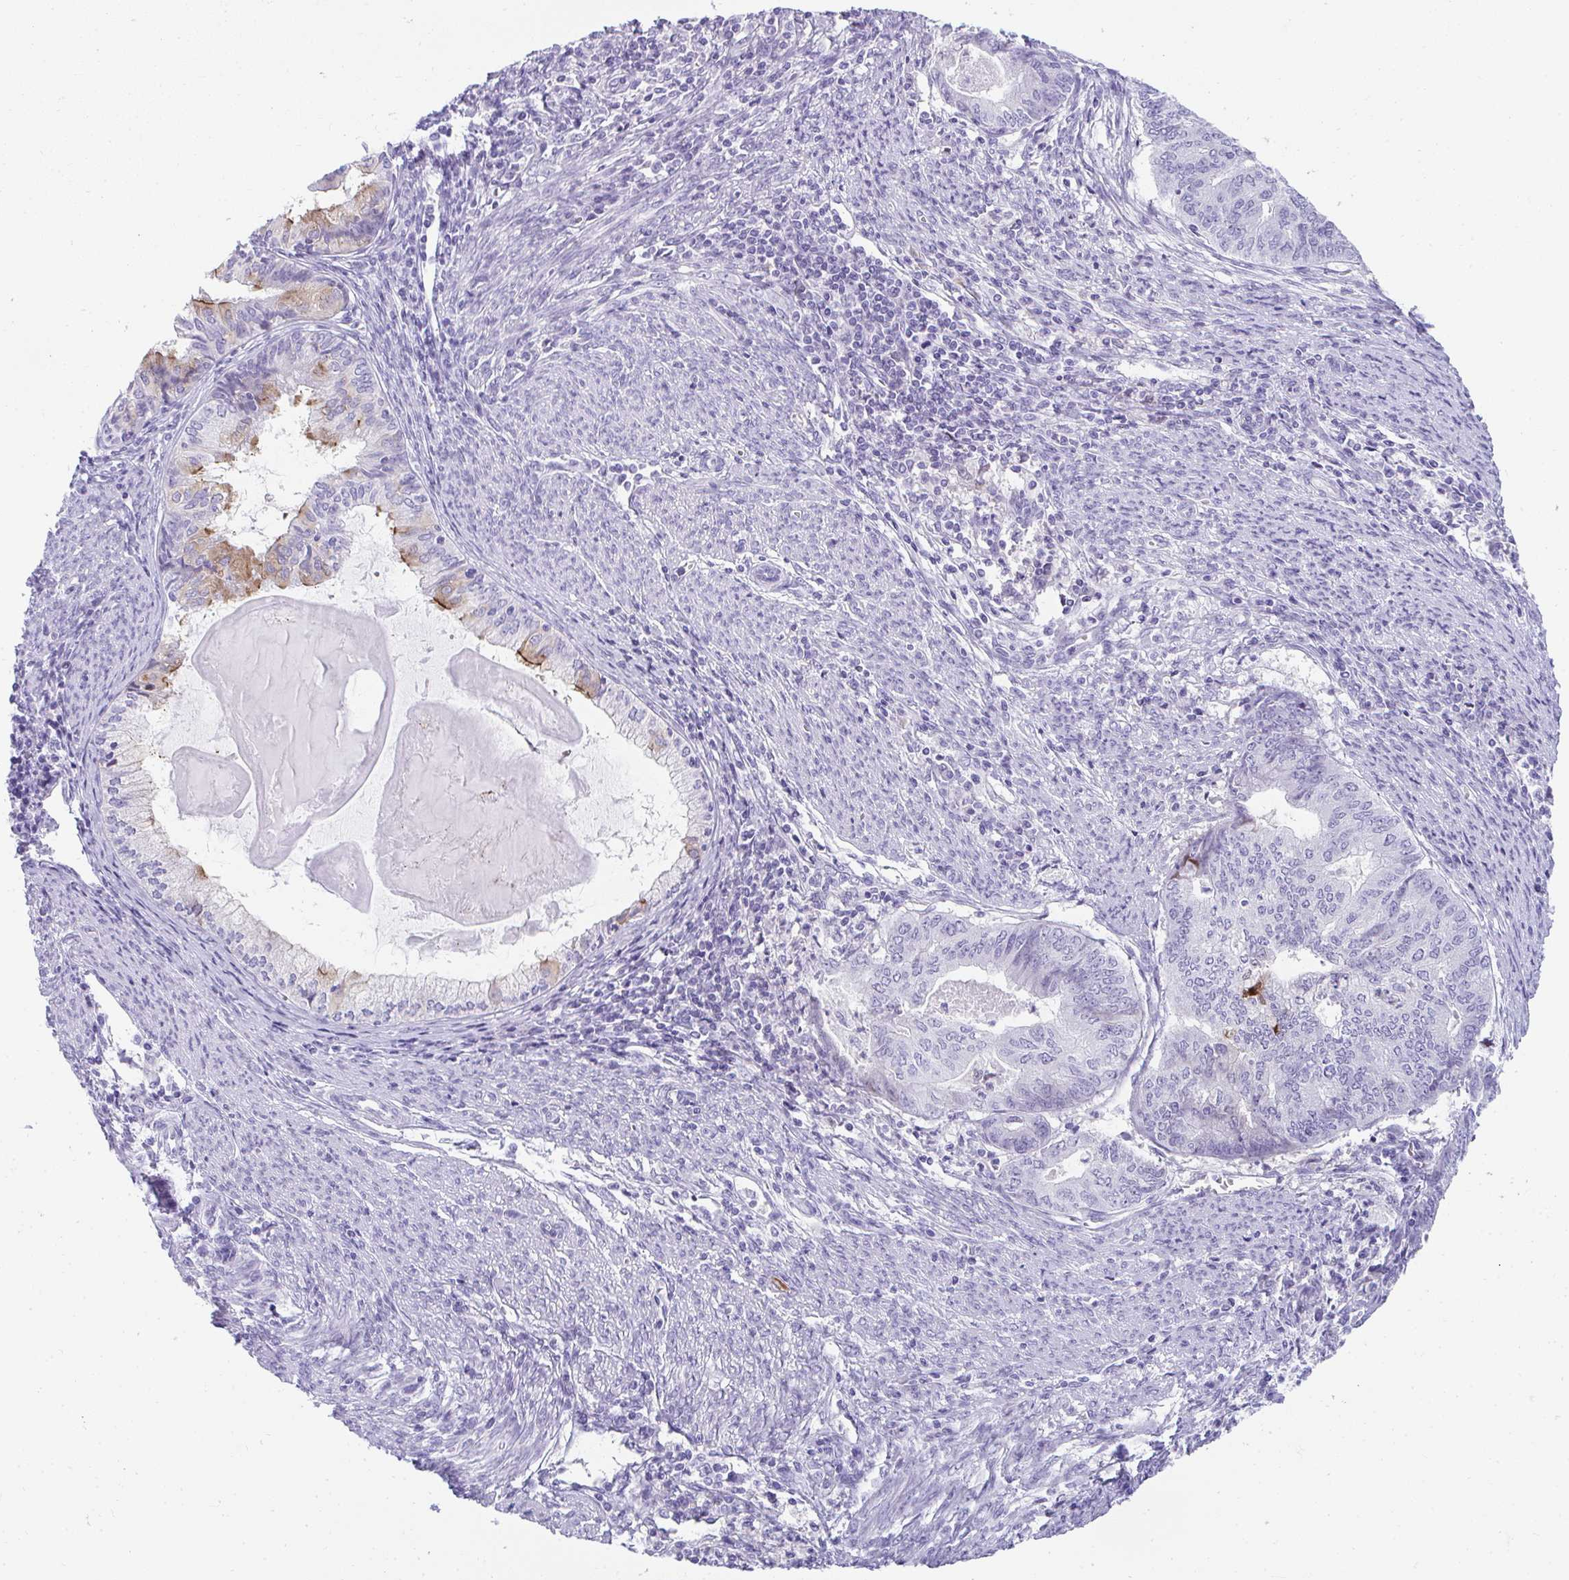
{"staining": {"intensity": "moderate", "quantity": "<25%", "location": "cytoplasmic/membranous"}, "tissue": "endometrial cancer", "cell_type": "Tumor cells", "image_type": "cancer", "snomed": [{"axis": "morphology", "description": "Adenocarcinoma, NOS"}, {"axis": "topography", "description": "Endometrium"}], "caption": "Endometrial cancer stained with DAB immunohistochemistry demonstrates low levels of moderate cytoplasmic/membranous staining in approximately <25% of tumor cells. (DAB (3,3'-diaminobenzidine) IHC with brightfield microscopy, high magnification).", "gene": "TTC30B", "patient": {"sex": "female", "age": 79}}